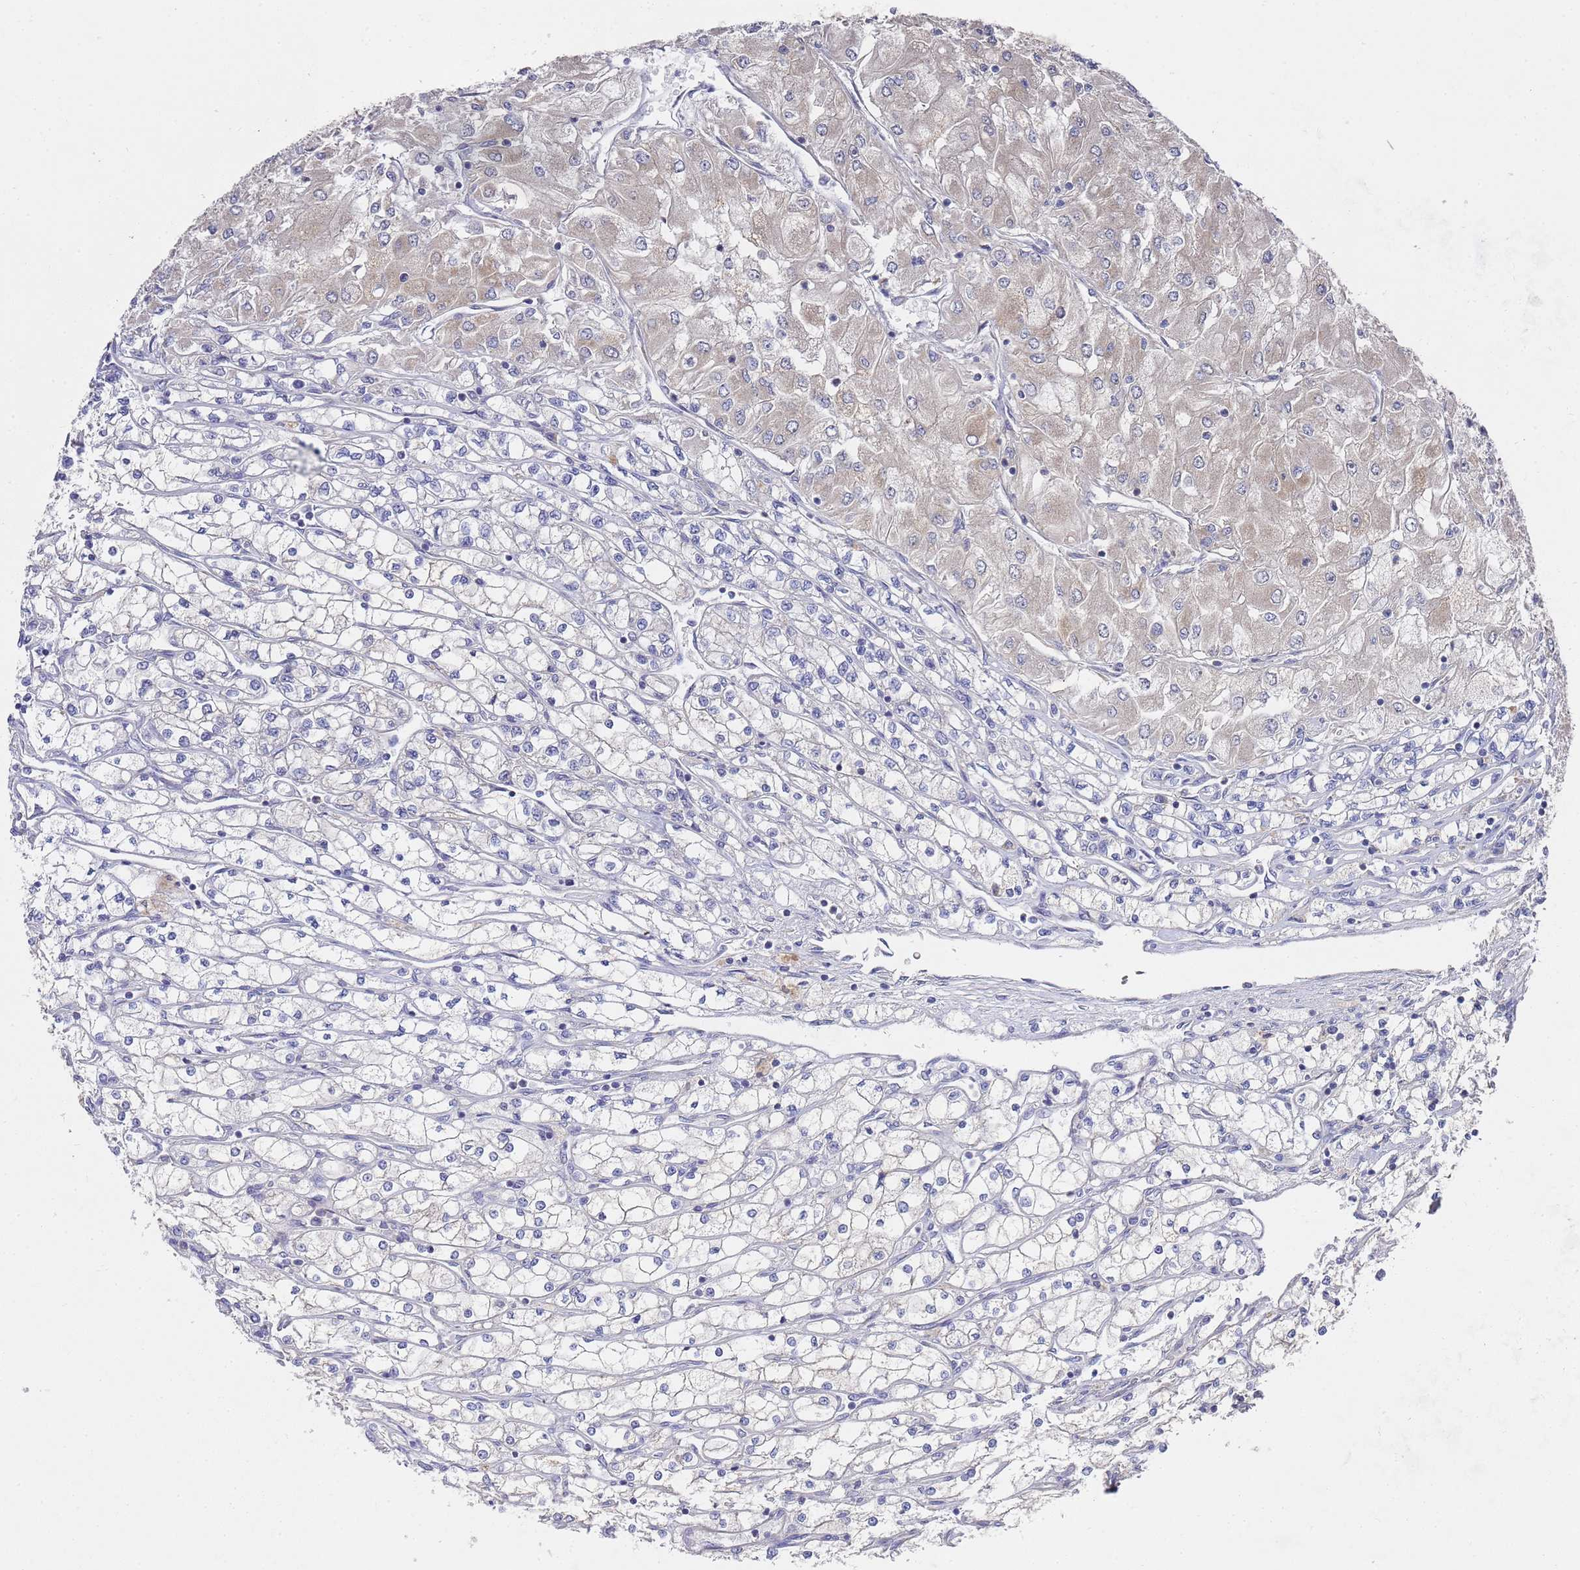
{"staining": {"intensity": "weak", "quantity": "<25%", "location": "cytoplasmic/membranous"}, "tissue": "renal cancer", "cell_type": "Tumor cells", "image_type": "cancer", "snomed": [{"axis": "morphology", "description": "Adenocarcinoma, NOS"}, {"axis": "topography", "description": "Kidney"}], "caption": "An image of adenocarcinoma (renal) stained for a protein demonstrates no brown staining in tumor cells.", "gene": "NPEPPS", "patient": {"sex": "male", "age": 80}}